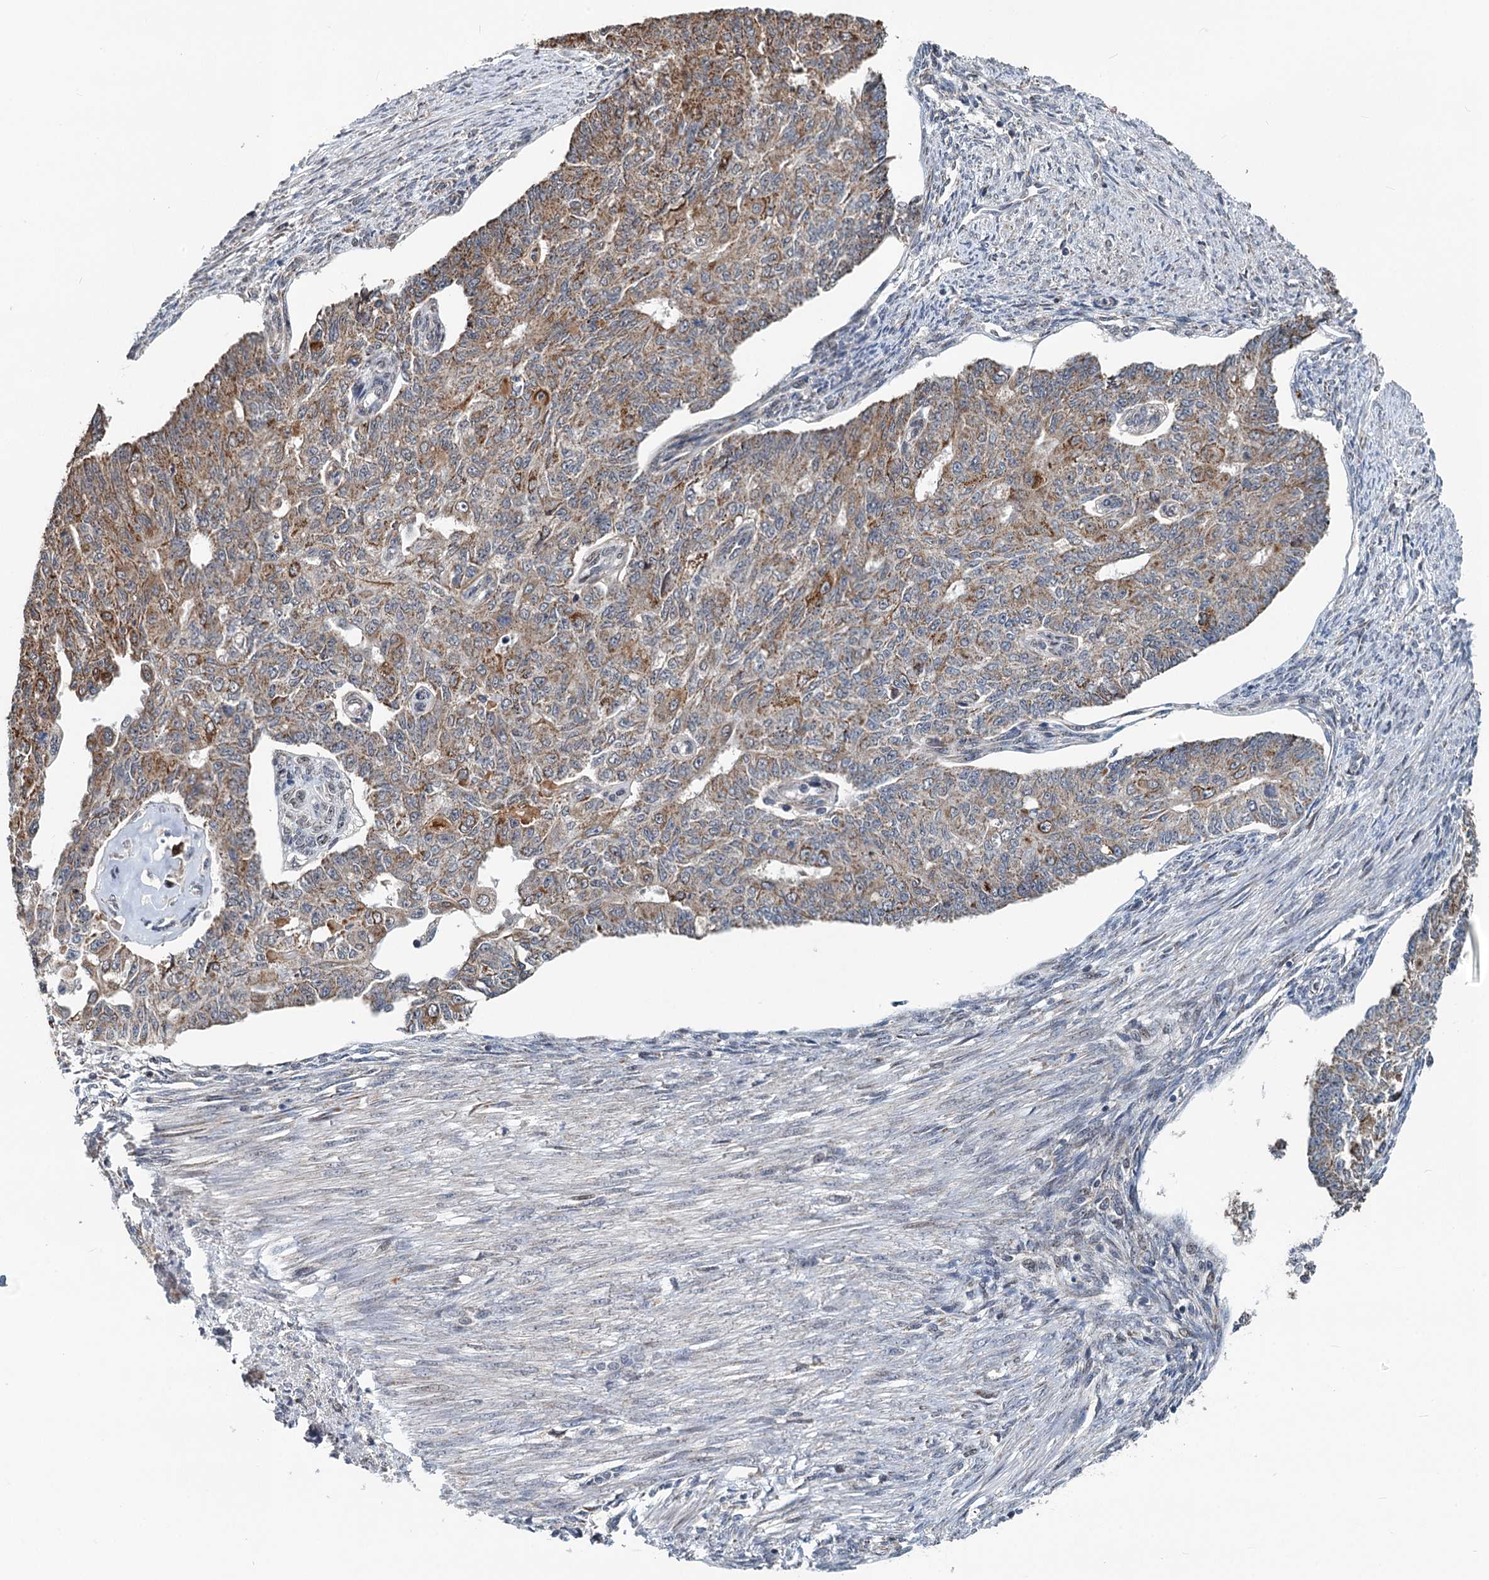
{"staining": {"intensity": "weak", "quantity": ">75%", "location": "cytoplasmic/membranous"}, "tissue": "endometrial cancer", "cell_type": "Tumor cells", "image_type": "cancer", "snomed": [{"axis": "morphology", "description": "Adenocarcinoma, NOS"}, {"axis": "topography", "description": "Endometrium"}], "caption": "Adenocarcinoma (endometrial) was stained to show a protein in brown. There is low levels of weak cytoplasmic/membranous staining in approximately >75% of tumor cells.", "gene": "RITA1", "patient": {"sex": "female", "age": 32}}